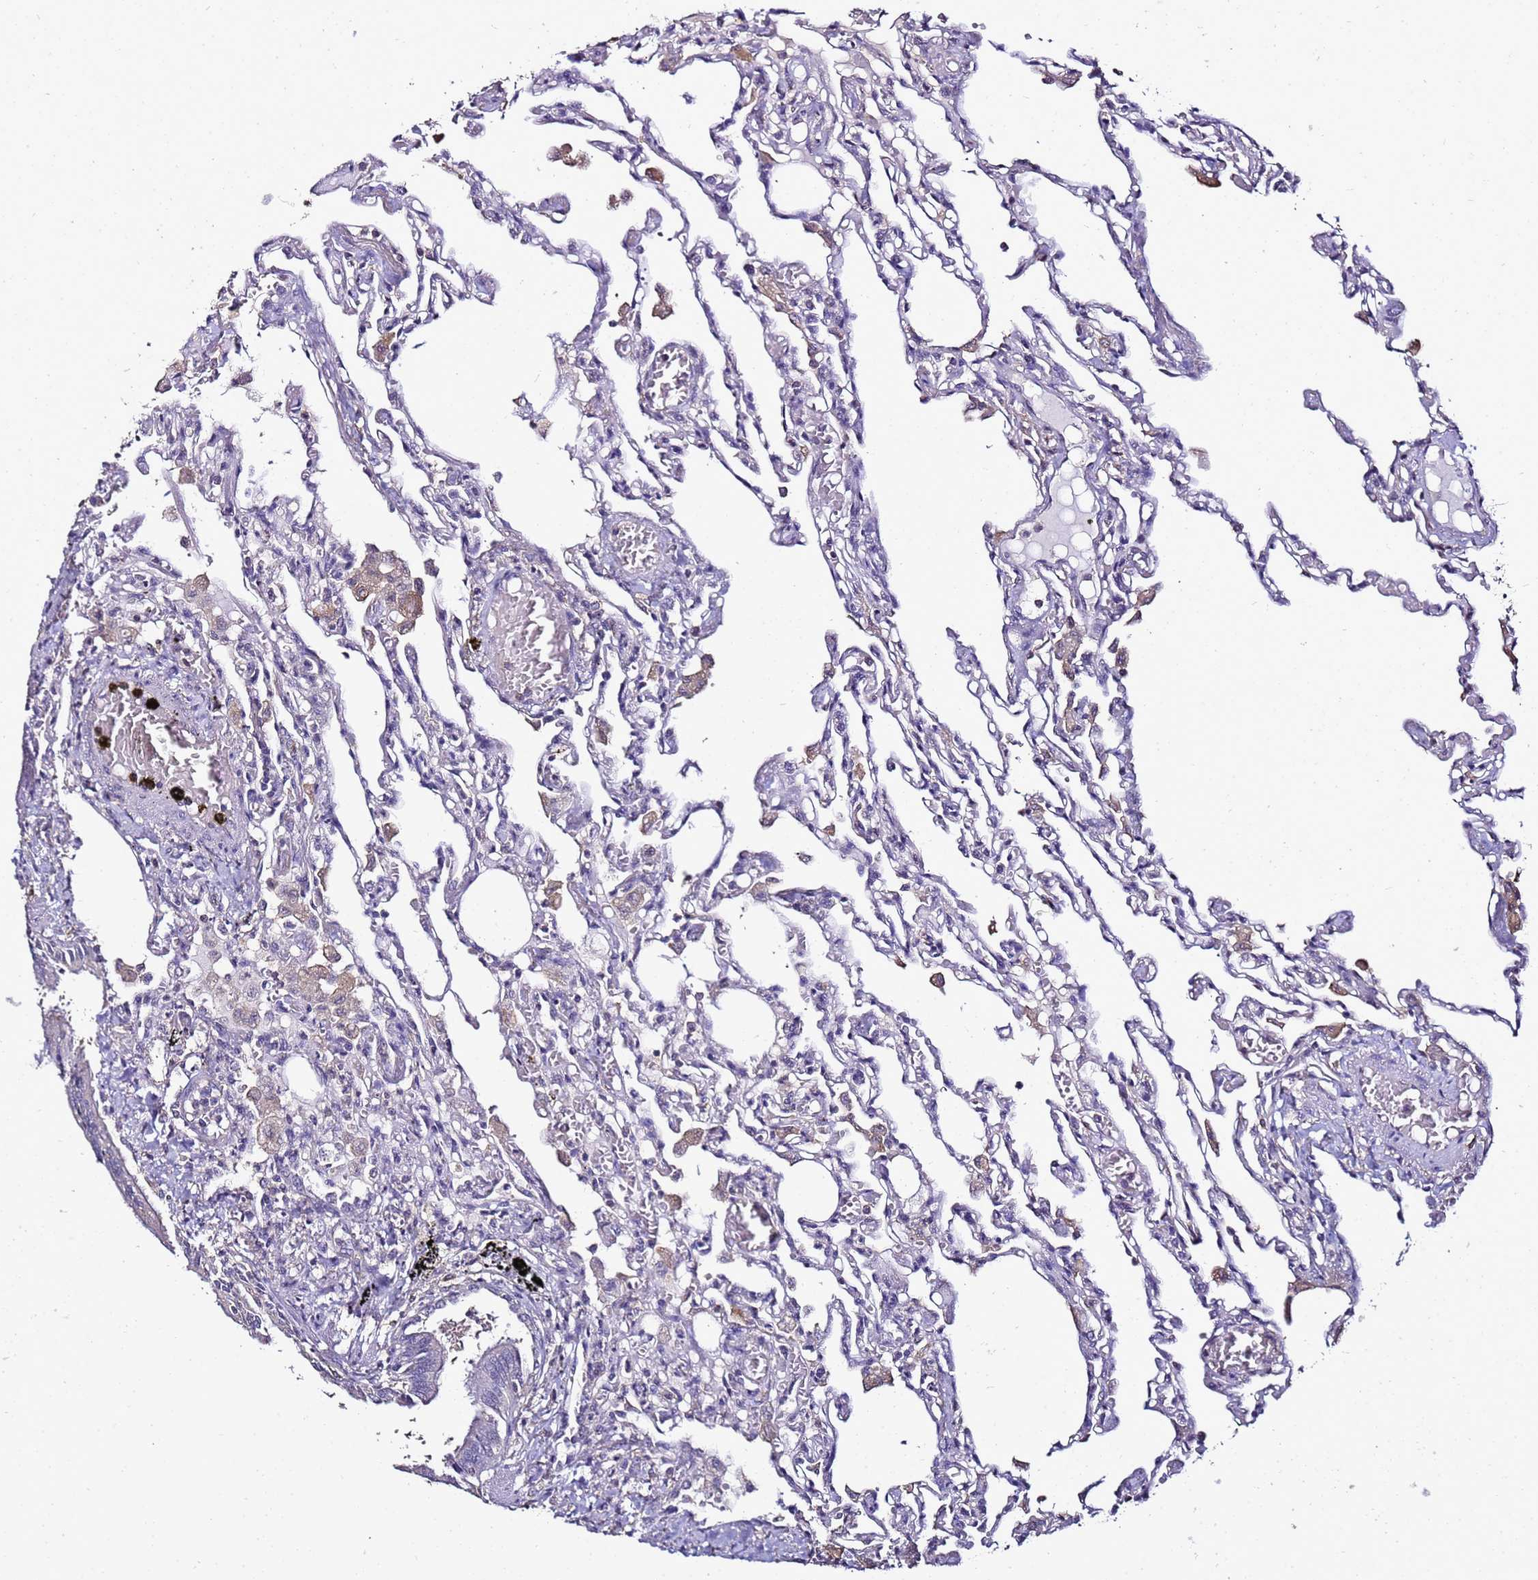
{"staining": {"intensity": "weak", "quantity": "<25%", "location": "cytoplasmic/membranous"}, "tissue": "lung", "cell_type": "Alveolar cells", "image_type": "normal", "snomed": [{"axis": "morphology", "description": "Normal tissue, NOS"}, {"axis": "topography", "description": "Bronchus"}, {"axis": "topography", "description": "Lung"}], "caption": "The photomicrograph shows no staining of alveolar cells in unremarkable lung.", "gene": "ENOPH1", "patient": {"sex": "female", "age": 49}}